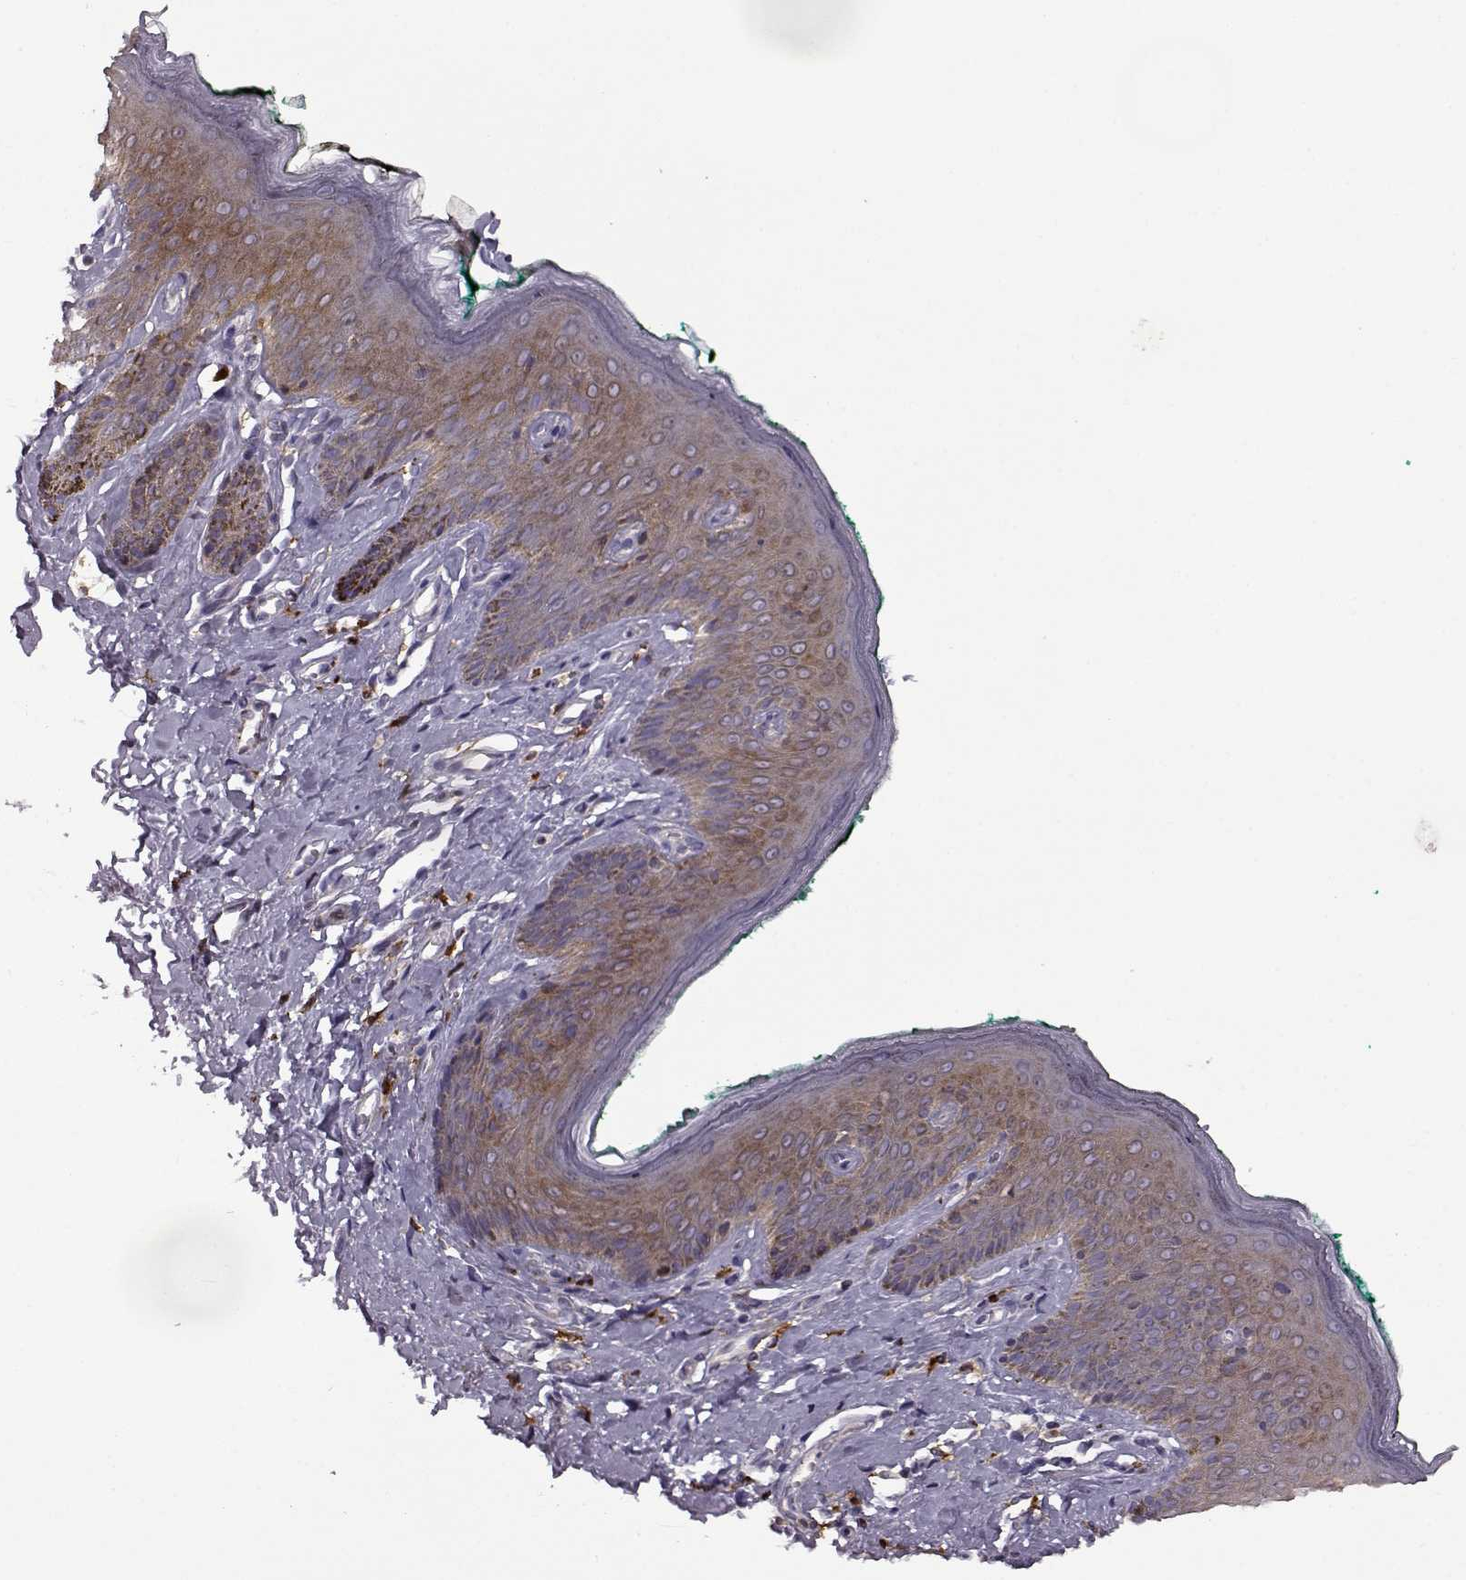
{"staining": {"intensity": "moderate", "quantity": ">75%", "location": "cytoplasmic/membranous"}, "tissue": "skin", "cell_type": "Epidermal cells", "image_type": "normal", "snomed": [{"axis": "morphology", "description": "Normal tissue, NOS"}, {"axis": "topography", "description": "Vulva"}], "caption": "Immunohistochemical staining of unremarkable skin demonstrates >75% levels of moderate cytoplasmic/membranous protein positivity in about >75% of epidermal cells.", "gene": "MTSS1", "patient": {"sex": "female", "age": 66}}